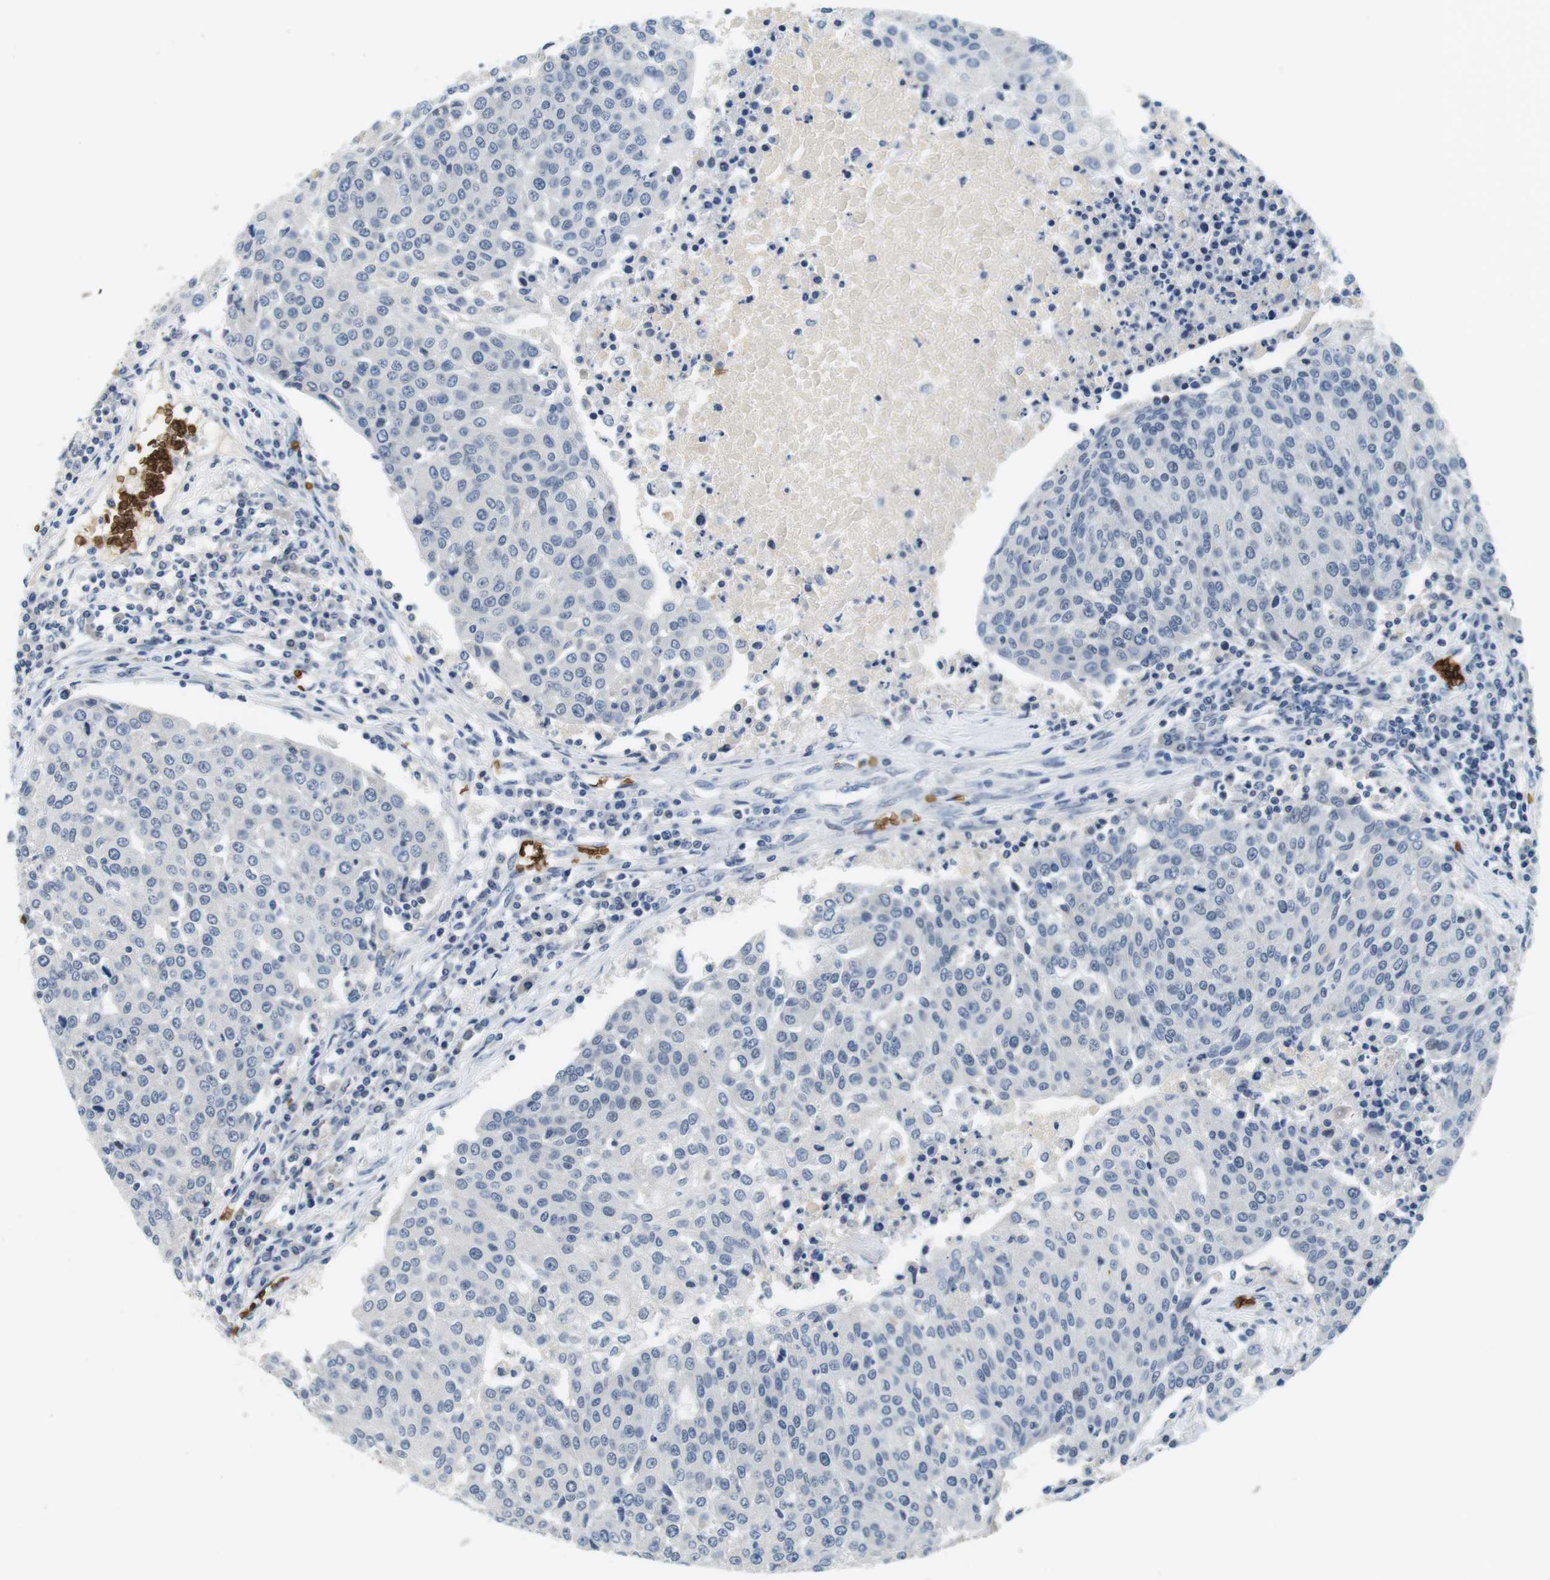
{"staining": {"intensity": "negative", "quantity": "none", "location": "none"}, "tissue": "urothelial cancer", "cell_type": "Tumor cells", "image_type": "cancer", "snomed": [{"axis": "morphology", "description": "Urothelial carcinoma, High grade"}, {"axis": "topography", "description": "Urinary bladder"}], "caption": "This is an IHC photomicrograph of high-grade urothelial carcinoma. There is no expression in tumor cells.", "gene": "SLC4A1", "patient": {"sex": "female", "age": 85}}